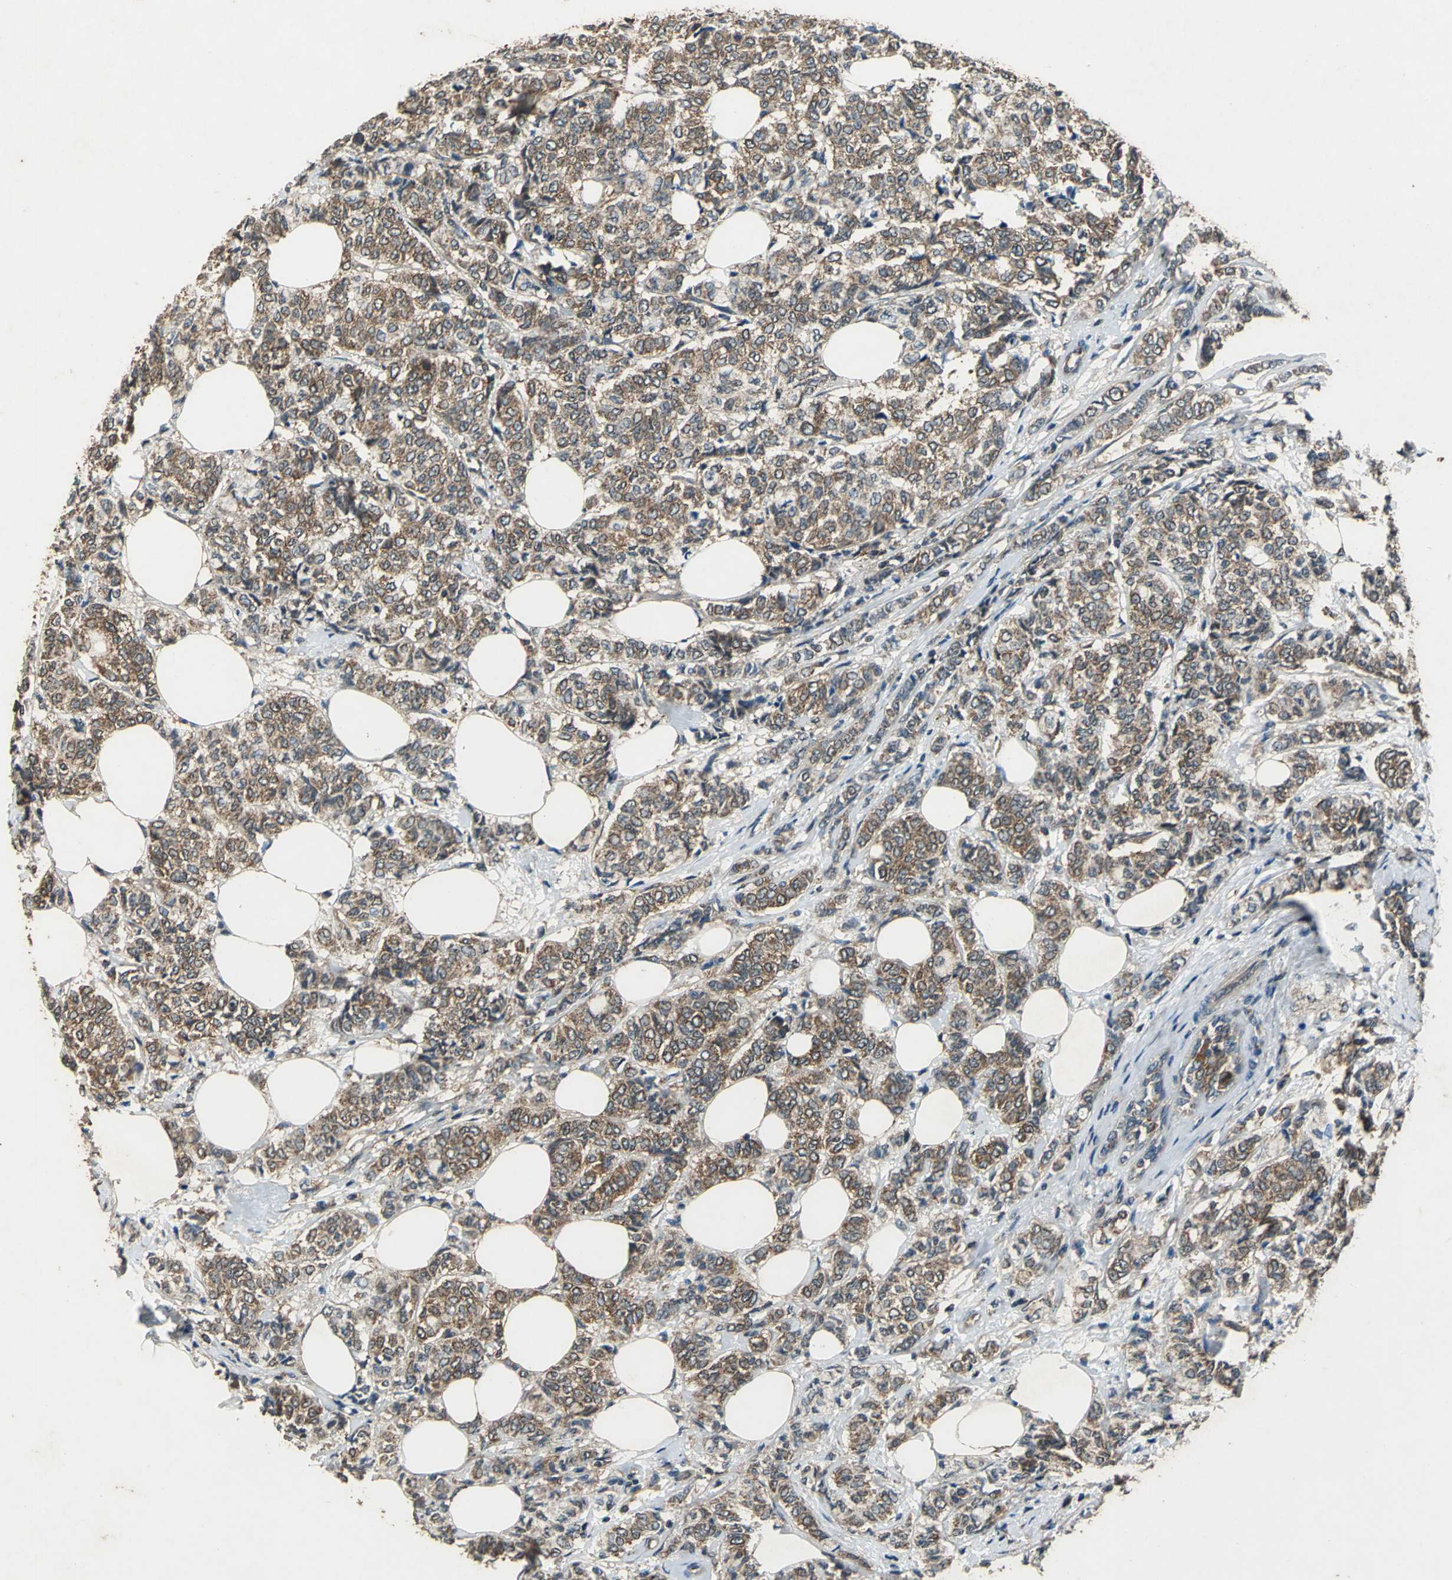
{"staining": {"intensity": "strong", "quantity": ">75%", "location": "cytoplasmic/membranous"}, "tissue": "breast cancer", "cell_type": "Tumor cells", "image_type": "cancer", "snomed": [{"axis": "morphology", "description": "Lobular carcinoma"}, {"axis": "topography", "description": "Breast"}], "caption": "DAB (3,3'-diaminobenzidine) immunohistochemical staining of human breast cancer demonstrates strong cytoplasmic/membranous protein positivity in approximately >75% of tumor cells.", "gene": "ZNF608", "patient": {"sex": "female", "age": 60}}